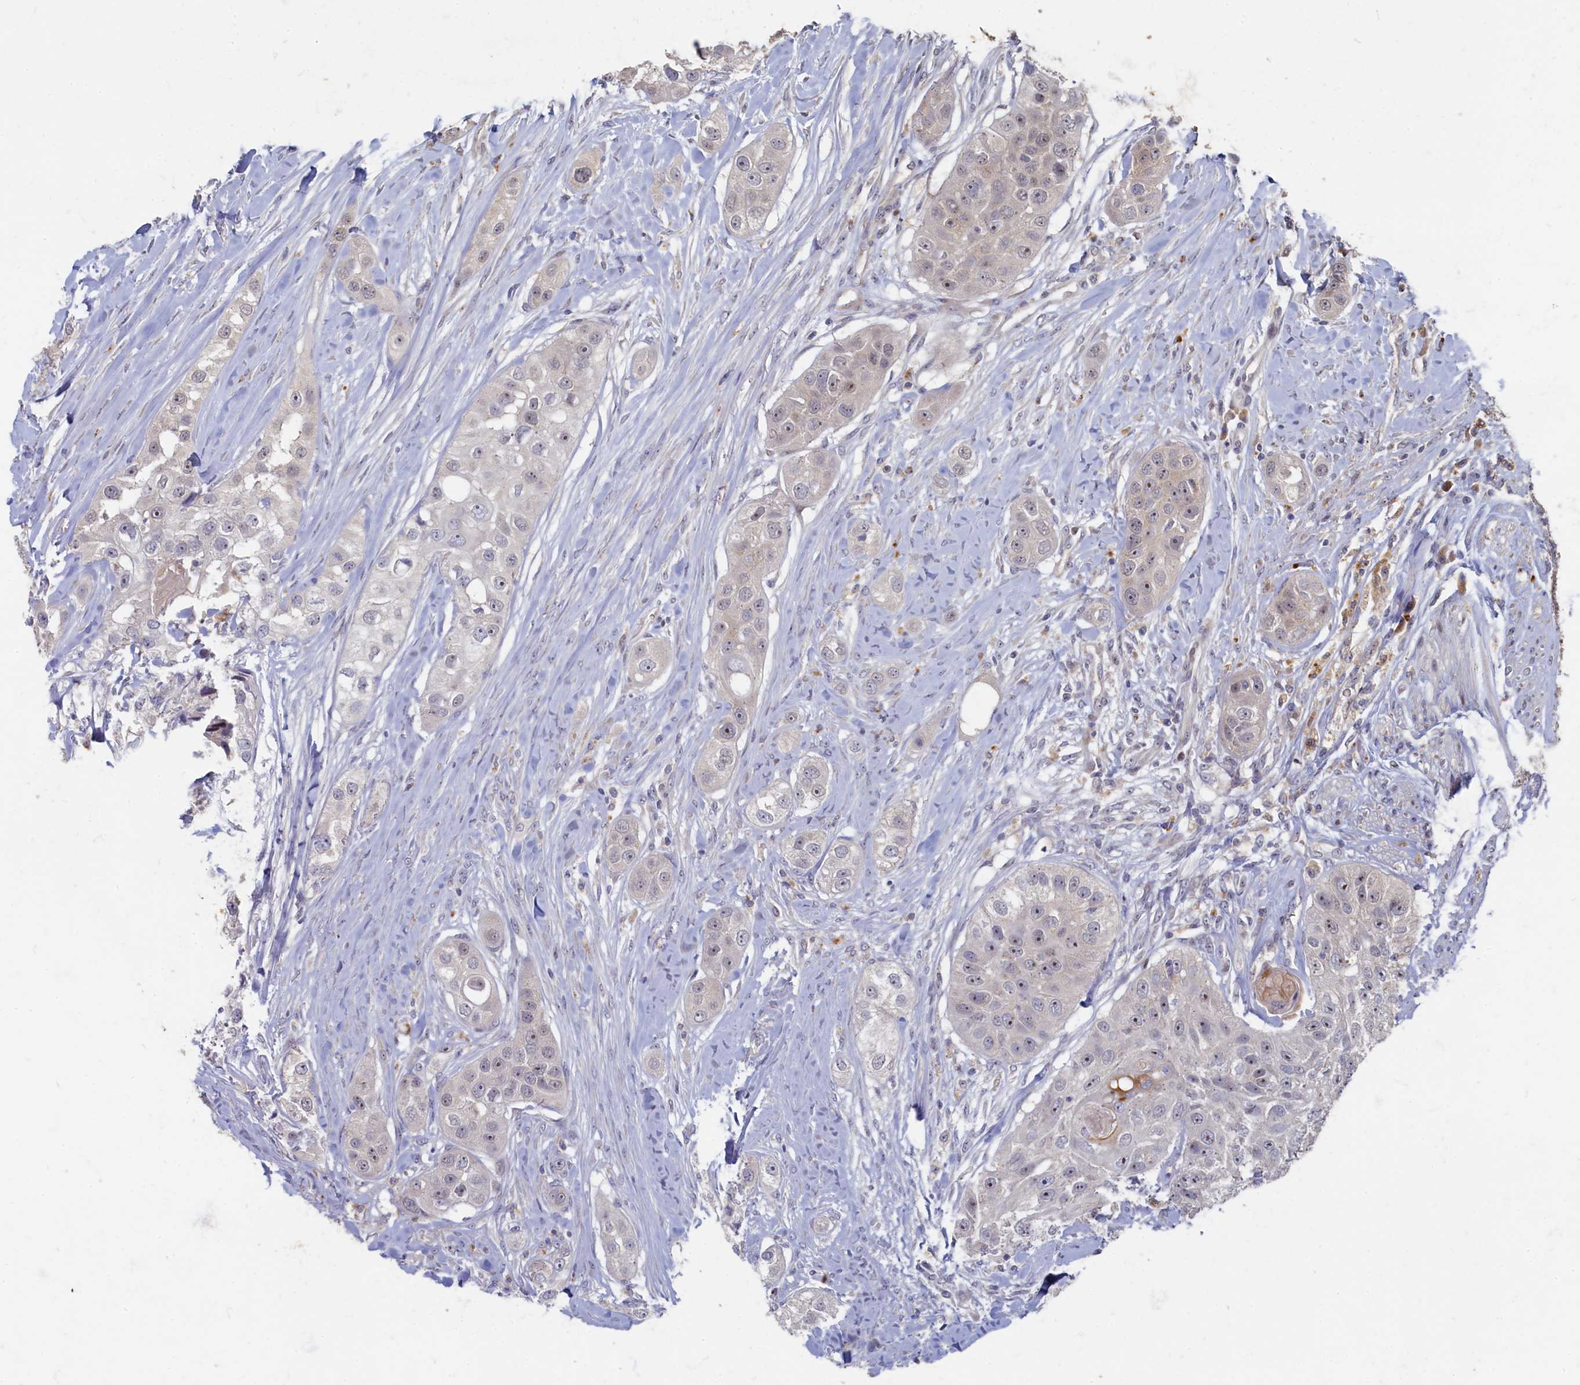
{"staining": {"intensity": "moderate", "quantity": "25%-75%", "location": "nuclear"}, "tissue": "head and neck cancer", "cell_type": "Tumor cells", "image_type": "cancer", "snomed": [{"axis": "morphology", "description": "Normal tissue, NOS"}, {"axis": "morphology", "description": "Squamous cell carcinoma, NOS"}, {"axis": "topography", "description": "Skeletal muscle"}, {"axis": "topography", "description": "Head-Neck"}], "caption": "DAB immunohistochemical staining of head and neck cancer shows moderate nuclear protein staining in approximately 25%-75% of tumor cells.", "gene": "HUNK", "patient": {"sex": "male", "age": 51}}